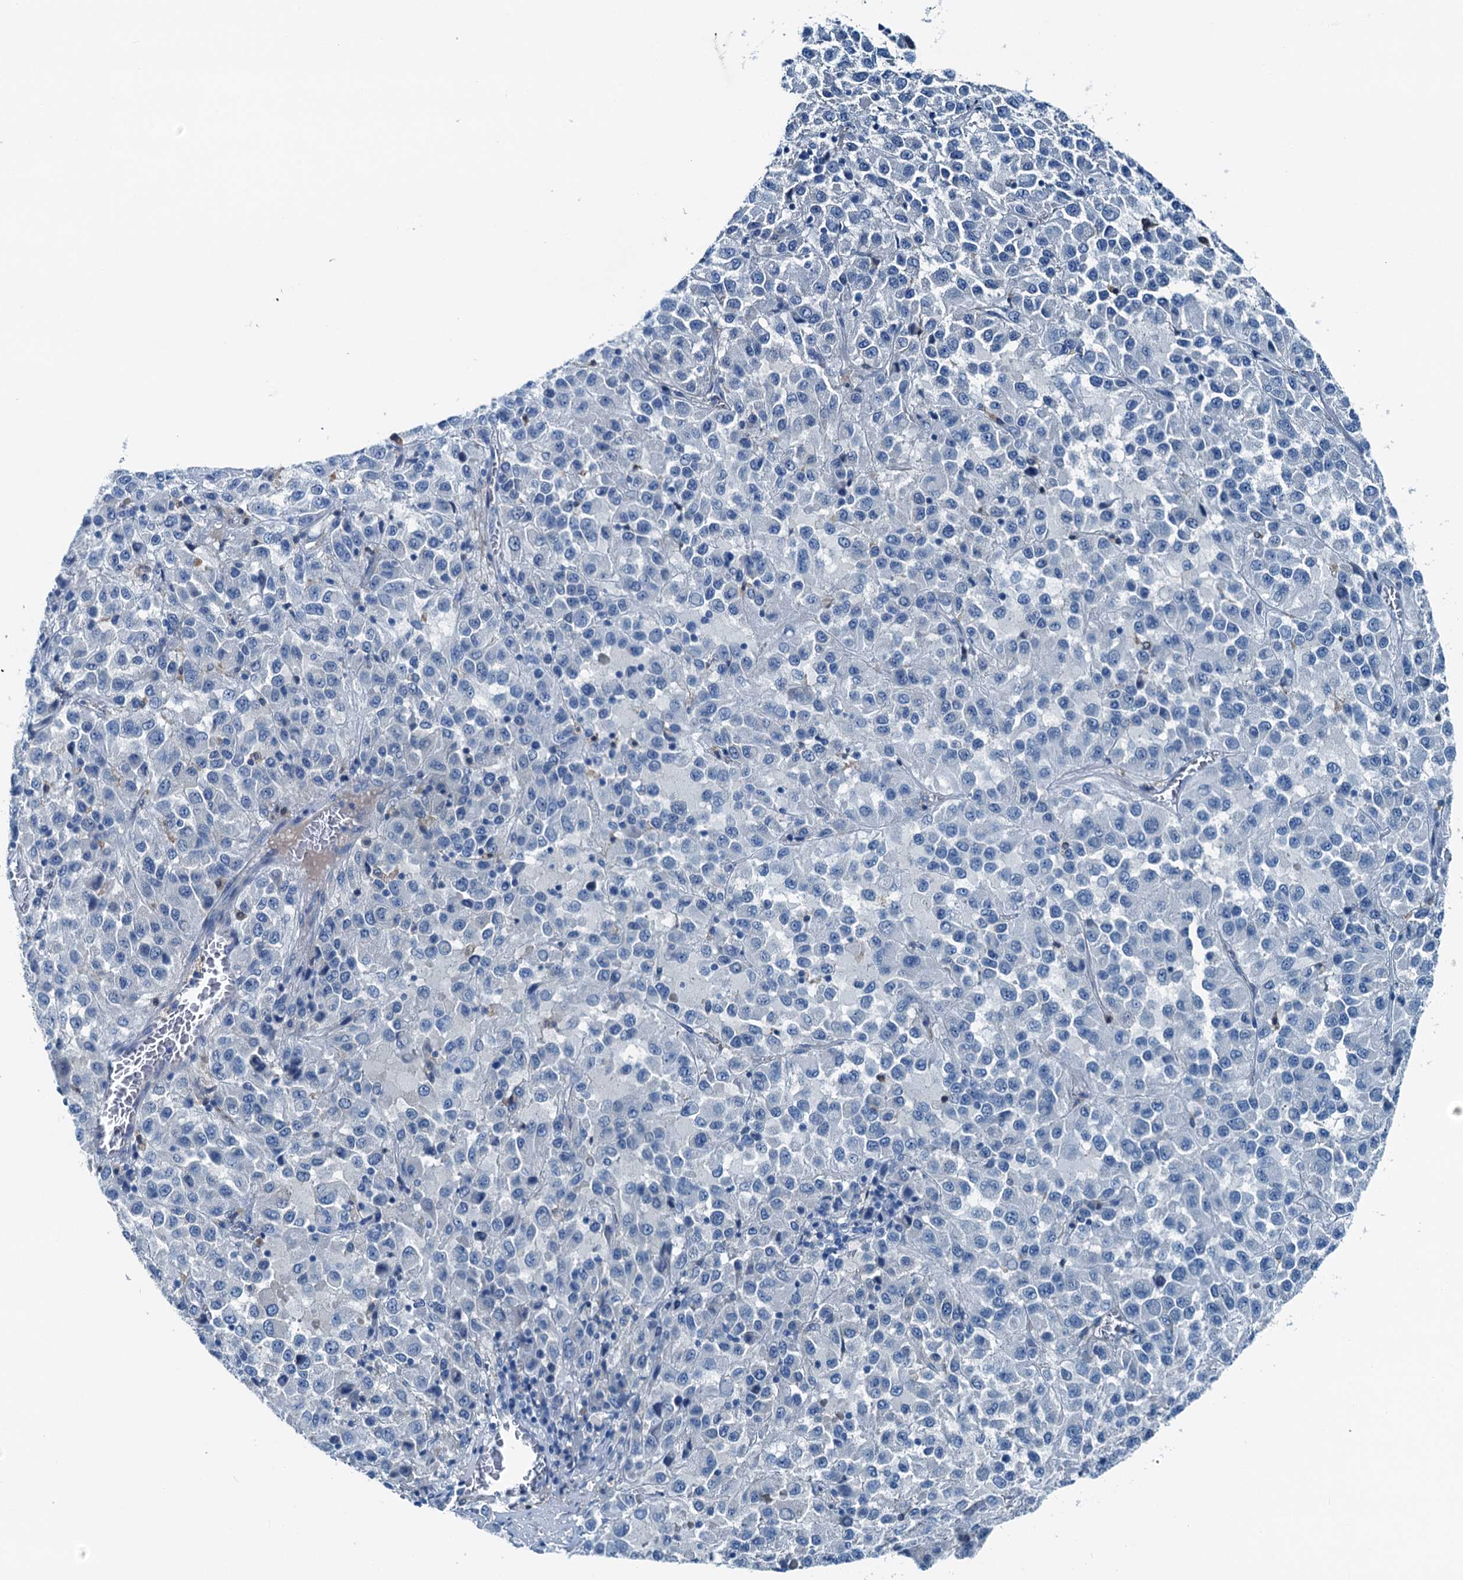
{"staining": {"intensity": "negative", "quantity": "none", "location": "none"}, "tissue": "melanoma", "cell_type": "Tumor cells", "image_type": "cancer", "snomed": [{"axis": "morphology", "description": "Malignant melanoma, Metastatic site"}, {"axis": "topography", "description": "Lung"}], "caption": "IHC image of malignant melanoma (metastatic site) stained for a protein (brown), which reveals no positivity in tumor cells. (Stains: DAB (3,3'-diaminobenzidine) IHC with hematoxylin counter stain, Microscopy: brightfield microscopy at high magnification).", "gene": "RAB3IL1", "patient": {"sex": "male", "age": 64}}